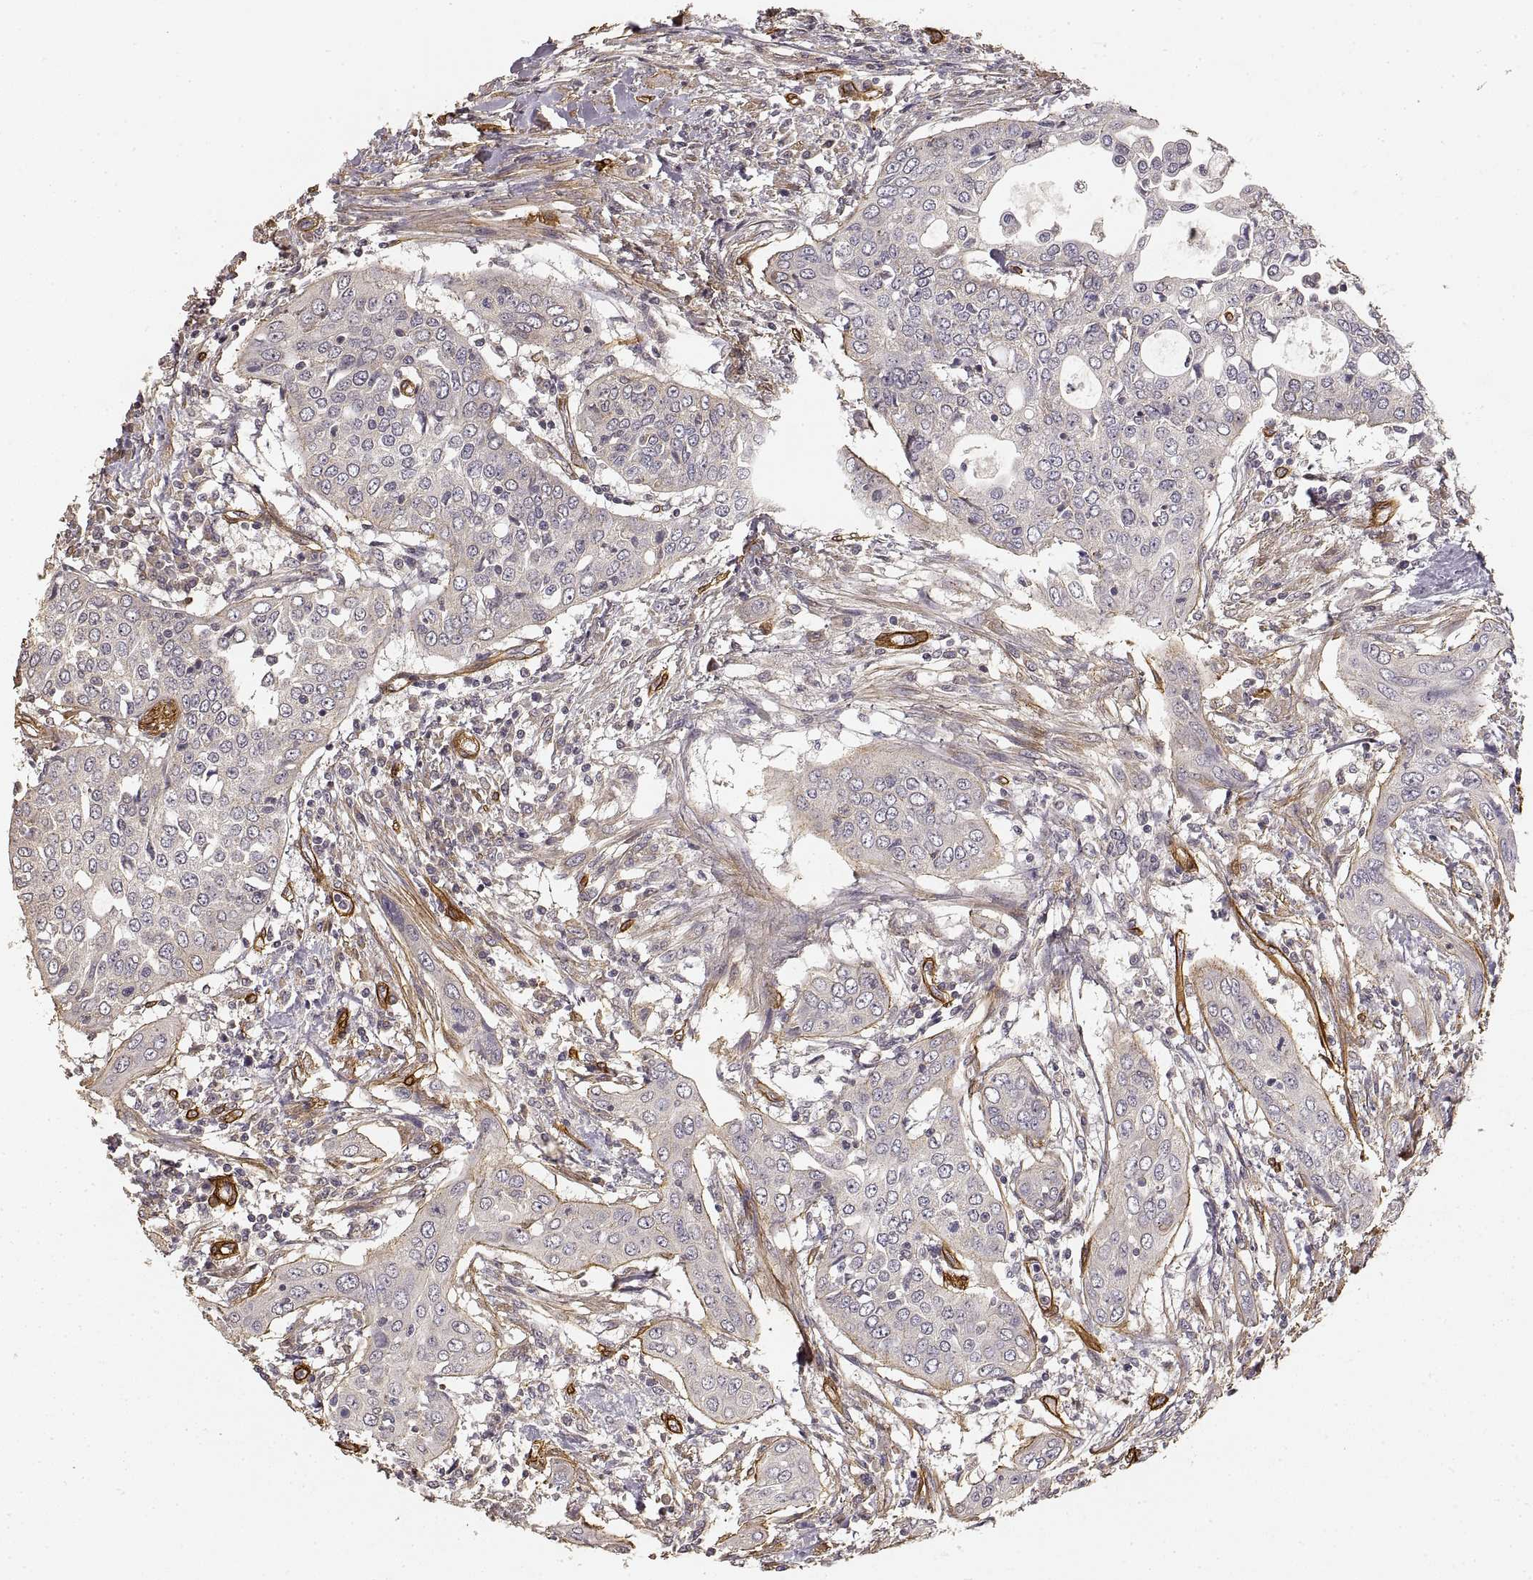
{"staining": {"intensity": "negative", "quantity": "none", "location": "none"}, "tissue": "urothelial cancer", "cell_type": "Tumor cells", "image_type": "cancer", "snomed": [{"axis": "morphology", "description": "Urothelial carcinoma, High grade"}, {"axis": "topography", "description": "Urinary bladder"}], "caption": "A high-resolution micrograph shows immunohistochemistry staining of urothelial cancer, which shows no significant staining in tumor cells.", "gene": "LAMA4", "patient": {"sex": "male", "age": 82}}